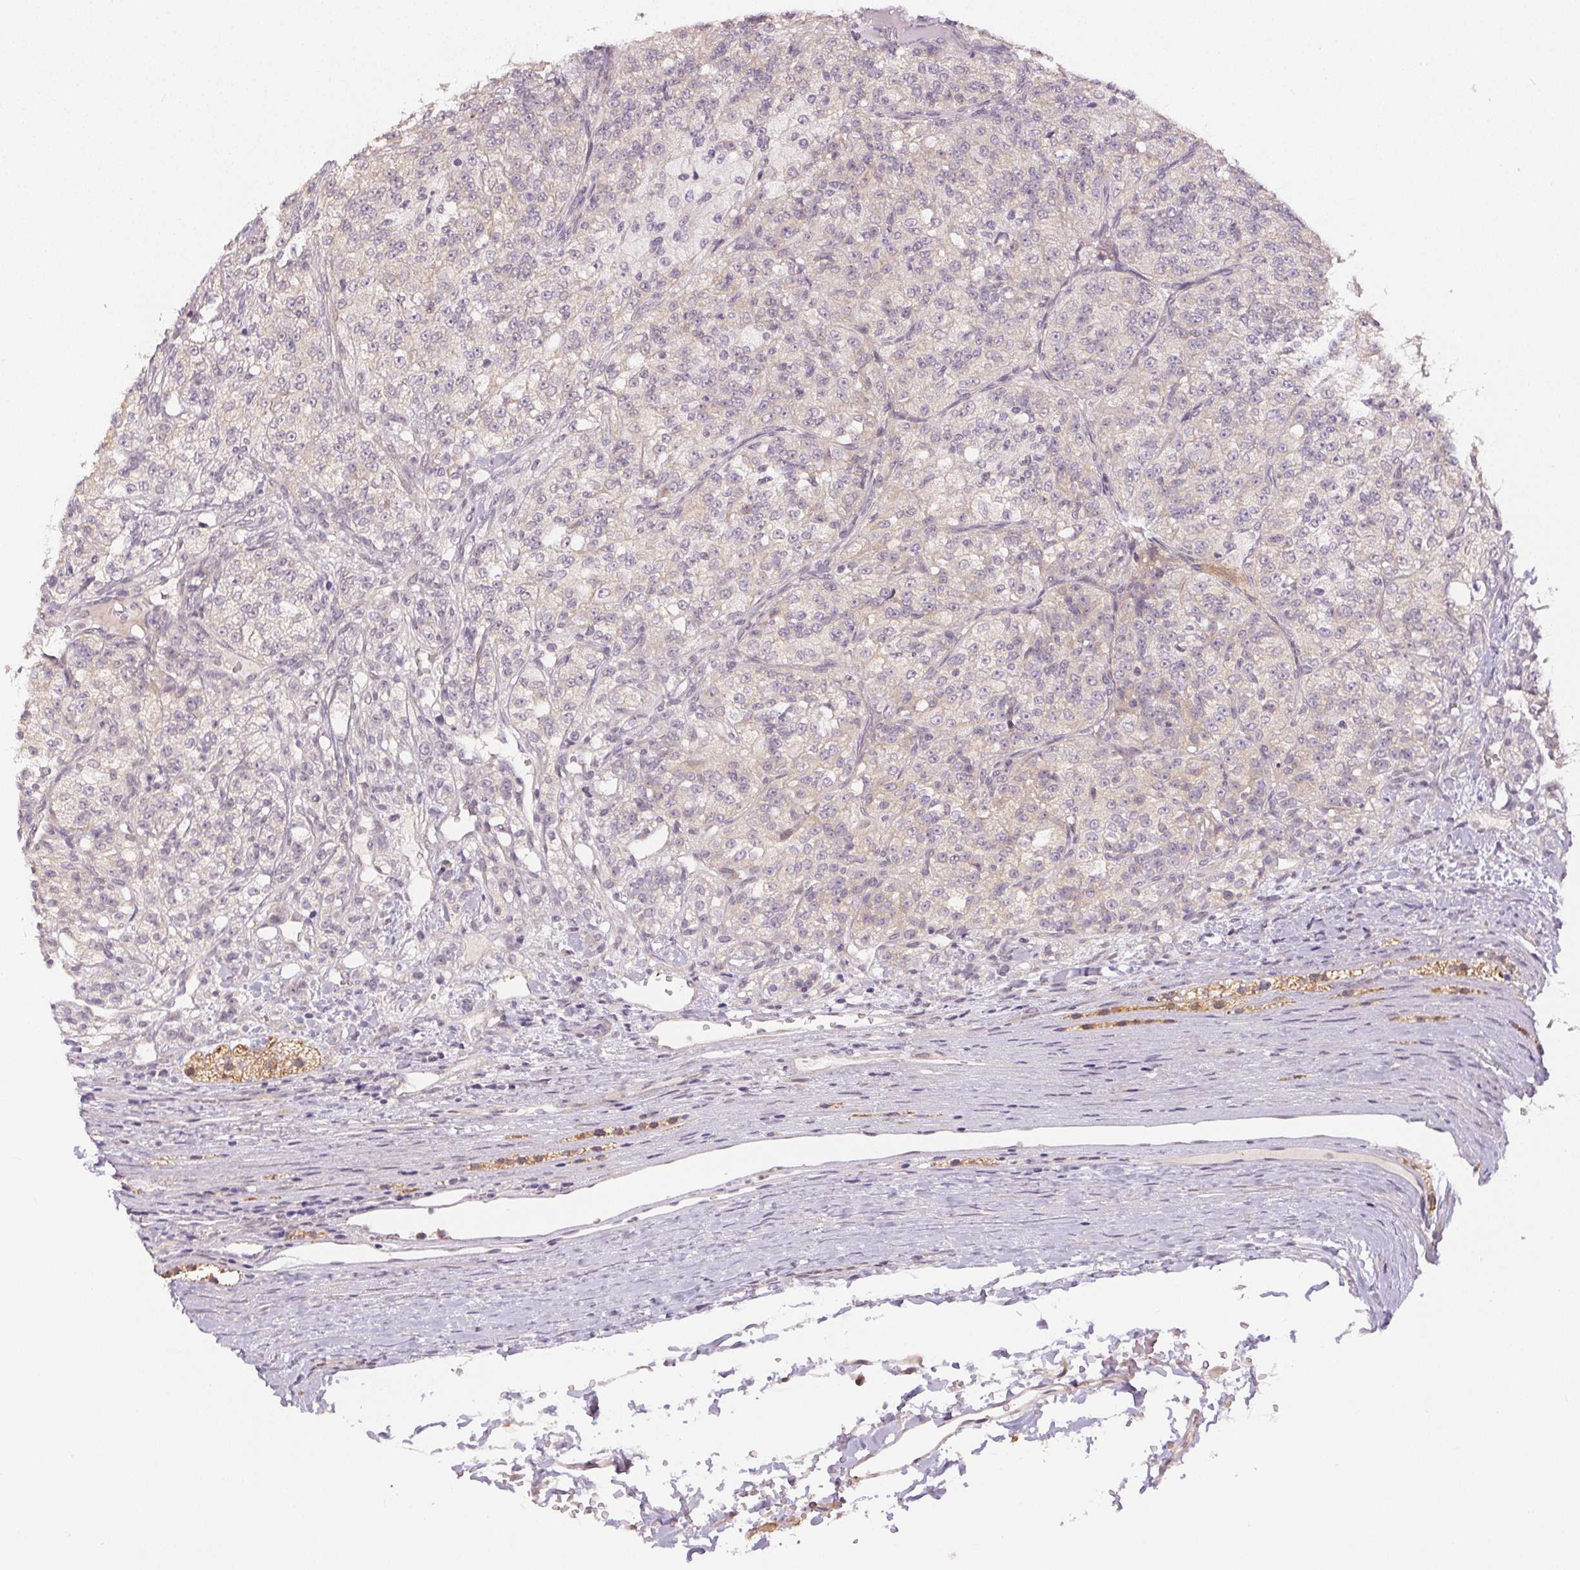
{"staining": {"intensity": "negative", "quantity": "none", "location": "none"}, "tissue": "renal cancer", "cell_type": "Tumor cells", "image_type": "cancer", "snomed": [{"axis": "morphology", "description": "Adenocarcinoma, NOS"}, {"axis": "topography", "description": "Kidney"}], "caption": "This is a histopathology image of IHC staining of adenocarcinoma (renal), which shows no staining in tumor cells.", "gene": "TTC23L", "patient": {"sex": "female", "age": 63}}